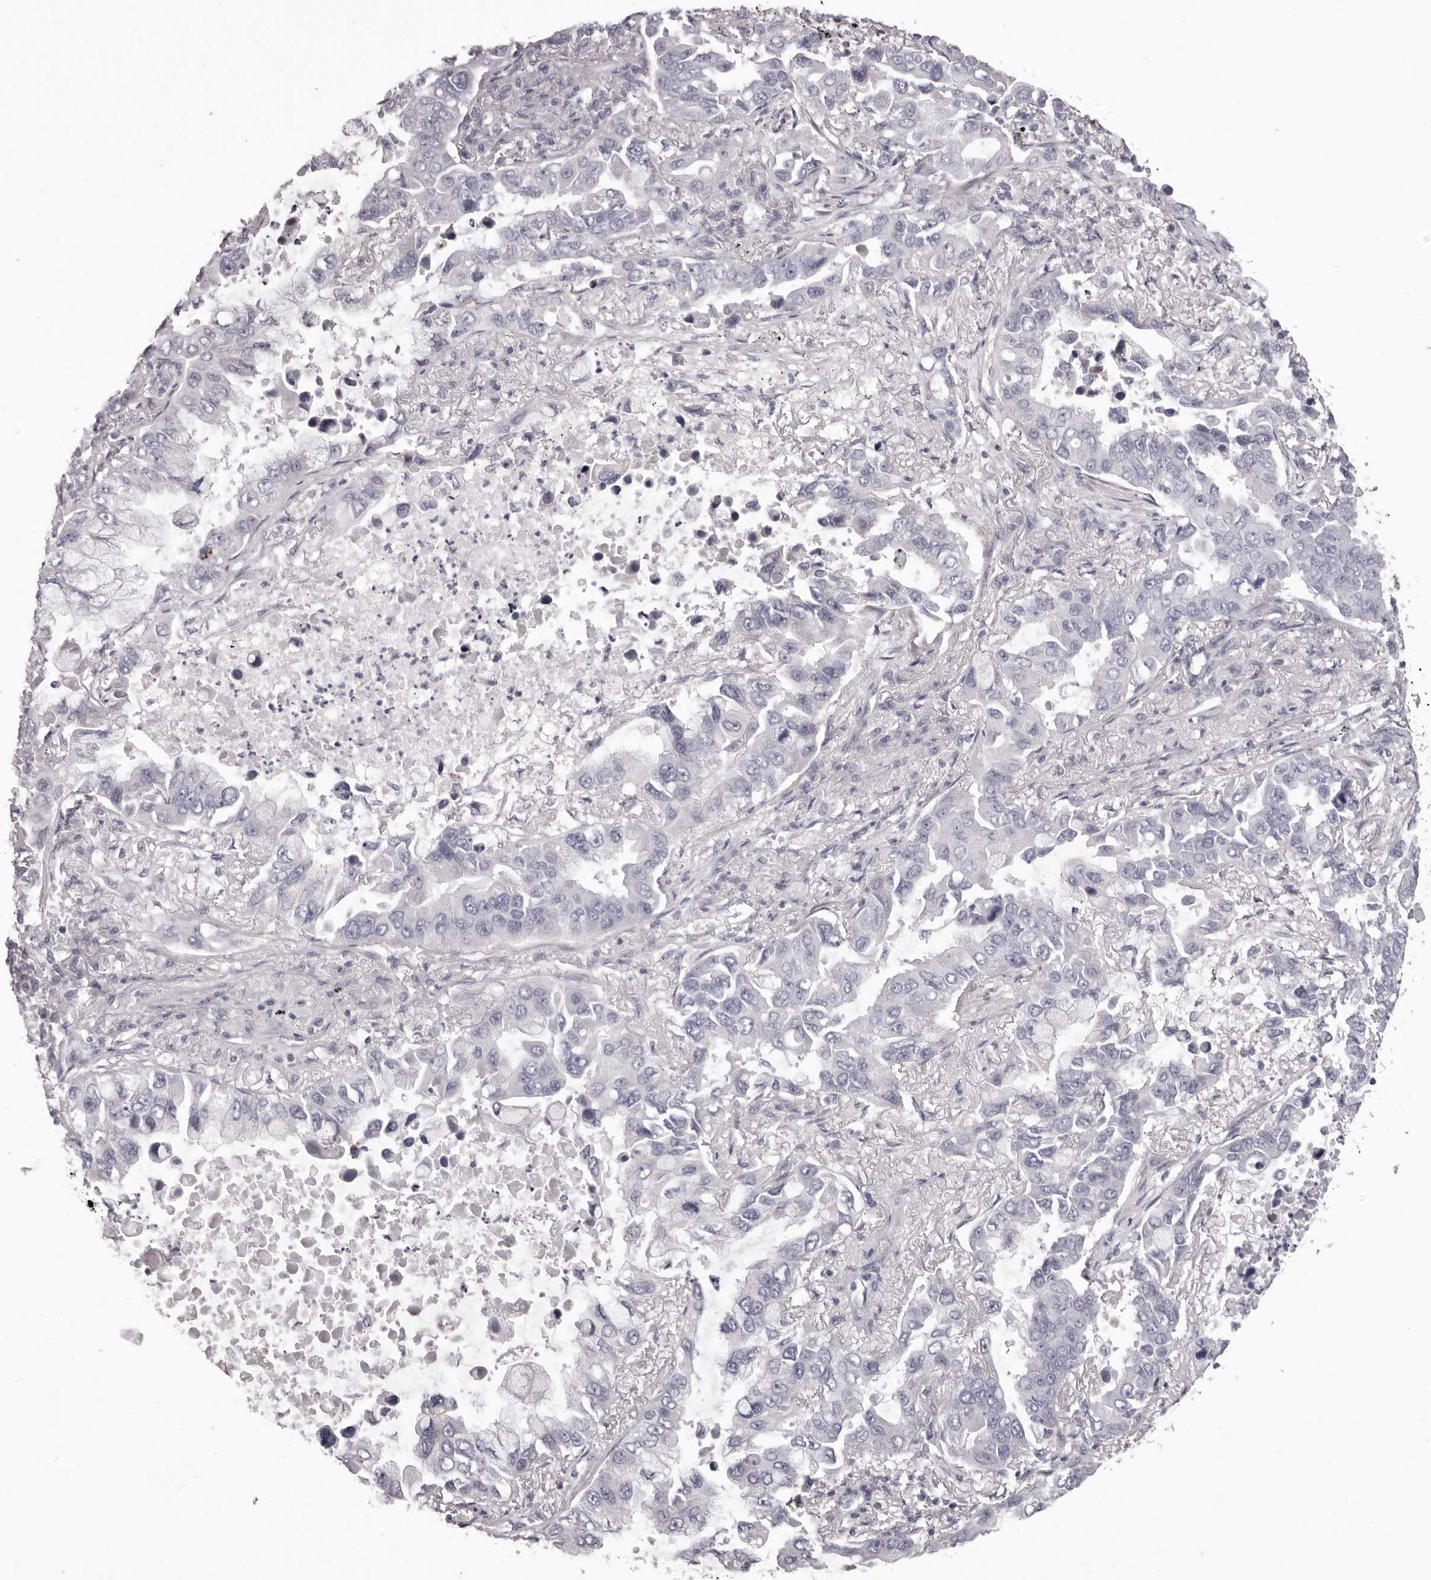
{"staining": {"intensity": "negative", "quantity": "none", "location": "none"}, "tissue": "lung cancer", "cell_type": "Tumor cells", "image_type": "cancer", "snomed": [{"axis": "morphology", "description": "Adenocarcinoma, NOS"}, {"axis": "topography", "description": "Lung"}], "caption": "Protein analysis of lung adenocarcinoma reveals no significant expression in tumor cells.", "gene": "PRMT2", "patient": {"sex": "male", "age": 64}}